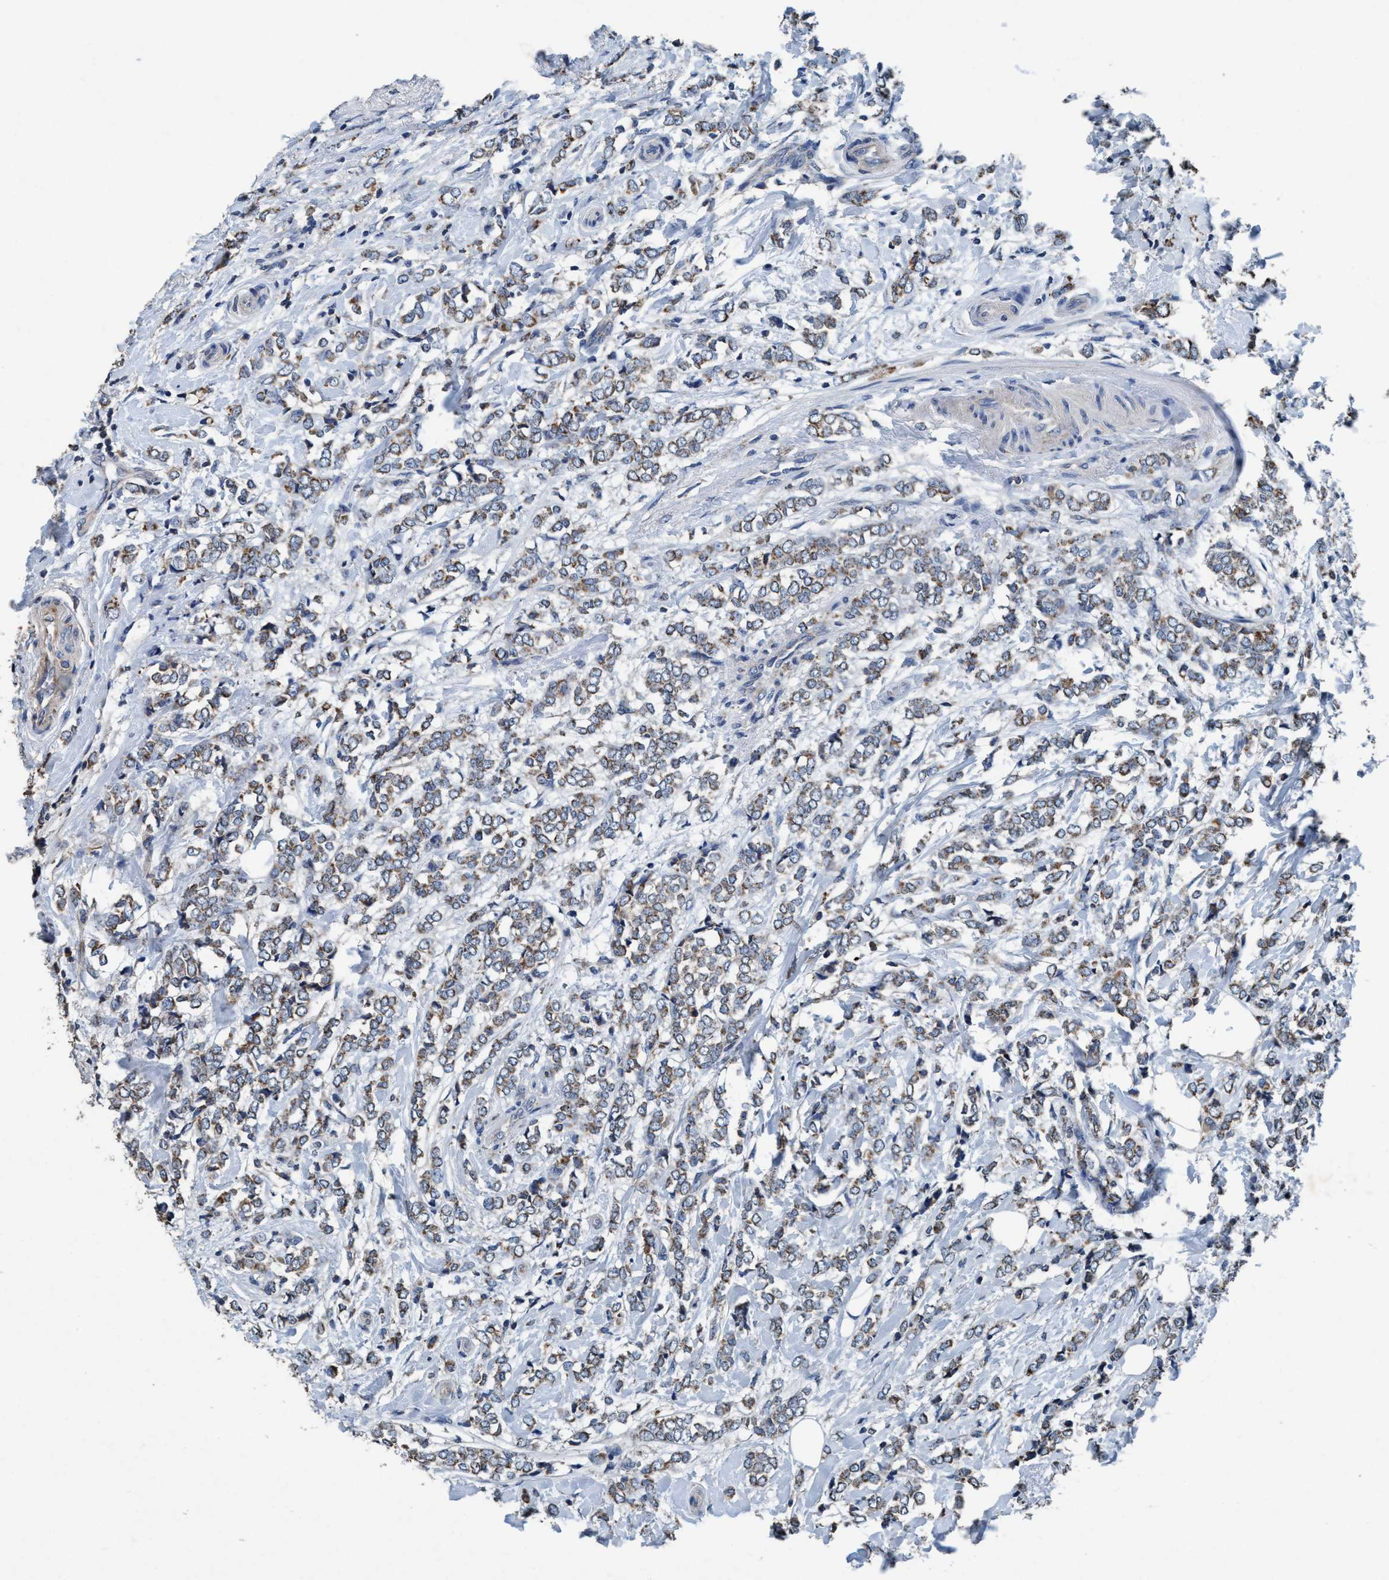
{"staining": {"intensity": "moderate", "quantity": ">75%", "location": "cytoplasmic/membranous"}, "tissue": "breast cancer", "cell_type": "Tumor cells", "image_type": "cancer", "snomed": [{"axis": "morphology", "description": "Normal tissue, NOS"}, {"axis": "morphology", "description": "Lobular carcinoma"}, {"axis": "topography", "description": "Breast"}], "caption": "Protein staining exhibits moderate cytoplasmic/membranous expression in about >75% of tumor cells in breast lobular carcinoma.", "gene": "ANKFN1", "patient": {"sex": "female", "age": 47}}